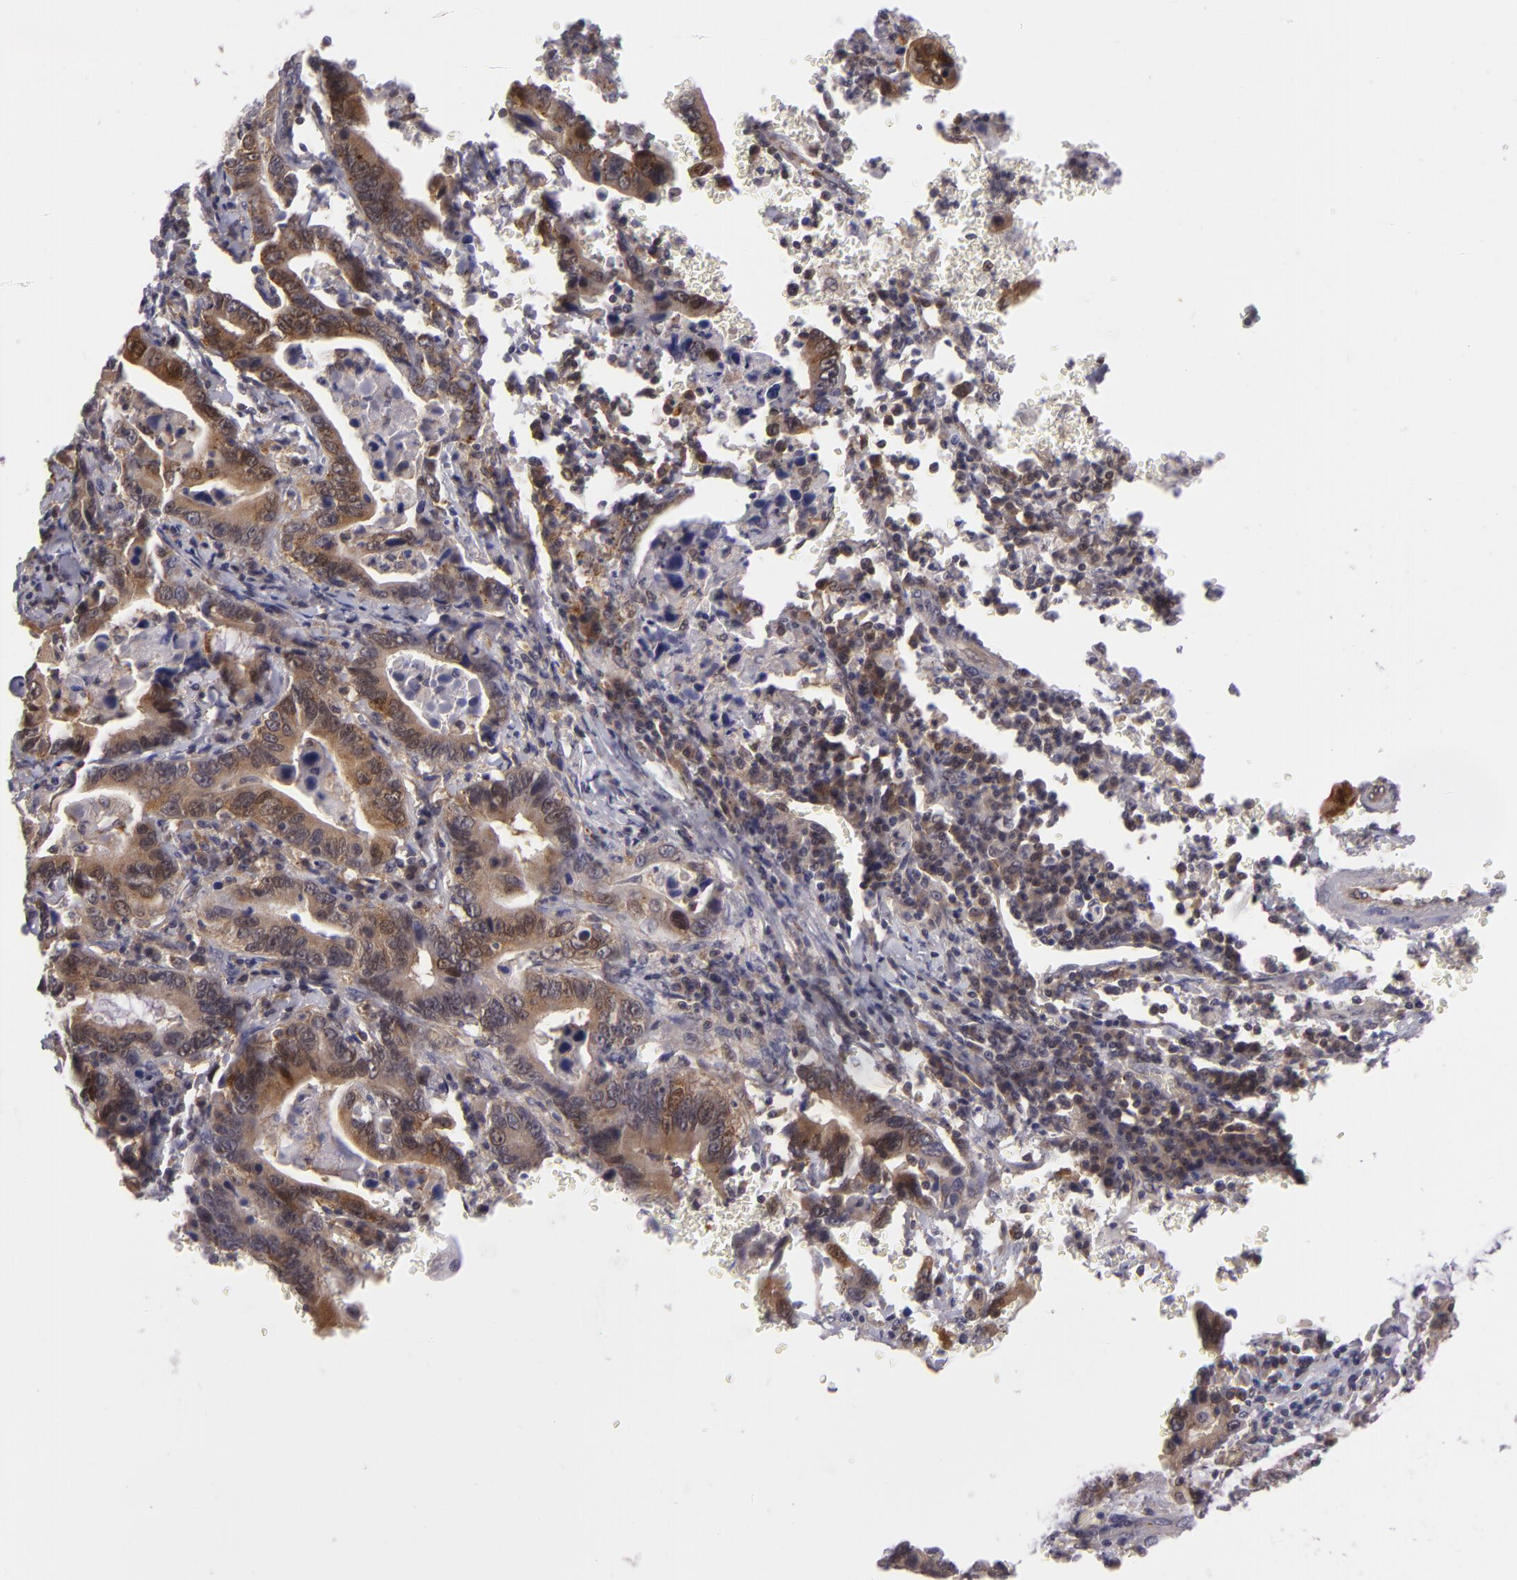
{"staining": {"intensity": "strong", "quantity": ">75%", "location": "cytoplasmic/membranous"}, "tissue": "stomach cancer", "cell_type": "Tumor cells", "image_type": "cancer", "snomed": [{"axis": "morphology", "description": "Adenocarcinoma, NOS"}, {"axis": "topography", "description": "Stomach, upper"}], "caption": "The image displays immunohistochemical staining of stomach cancer. There is strong cytoplasmic/membranous positivity is identified in approximately >75% of tumor cells.", "gene": "BCL10", "patient": {"sex": "male", "age": 63}}